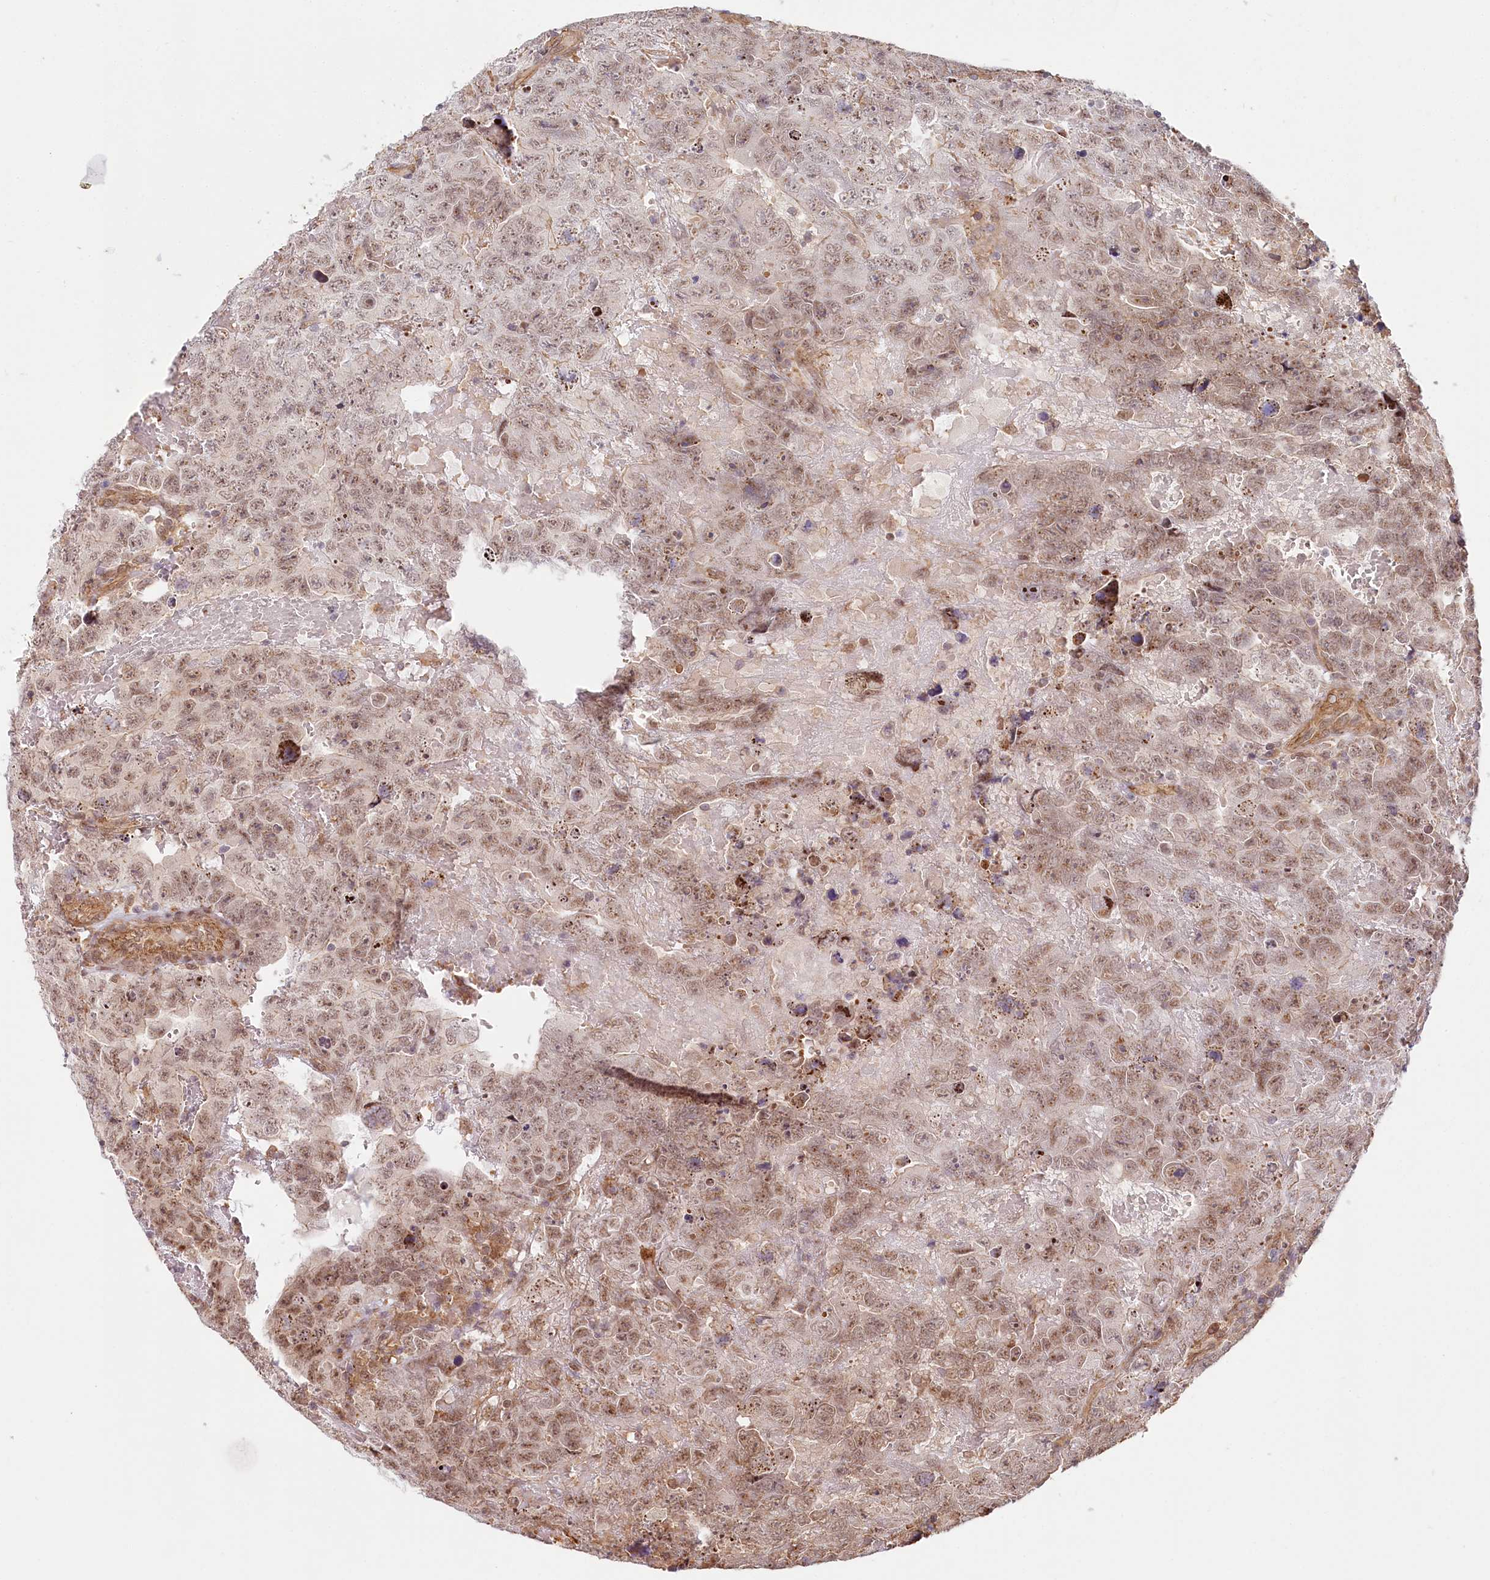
{"staining": {"intensity": "moderate", "quantity": "25%-75%", "location": "nuclear"}, "tissue": "testis cancer", "cell_type": "Tumor cells", "image_type": "cancer", "snomed": [{"axis": "morphology", "description": "Carcinoma, Embryonal, NOS"}, {"axis": "topography", "description": "Testis"}], "caption": "A brown stain labels moderate nuclear positivity of a protein in human testis cancer (embryonal carcinoma) tumor cells. The staining was performed using DAB, with brown indicating positive protein expression. Nuclei are stained blue with hematoxylin.", "gene": "TUBGCP2", "patient": {"sex": "male", "age": 45}}